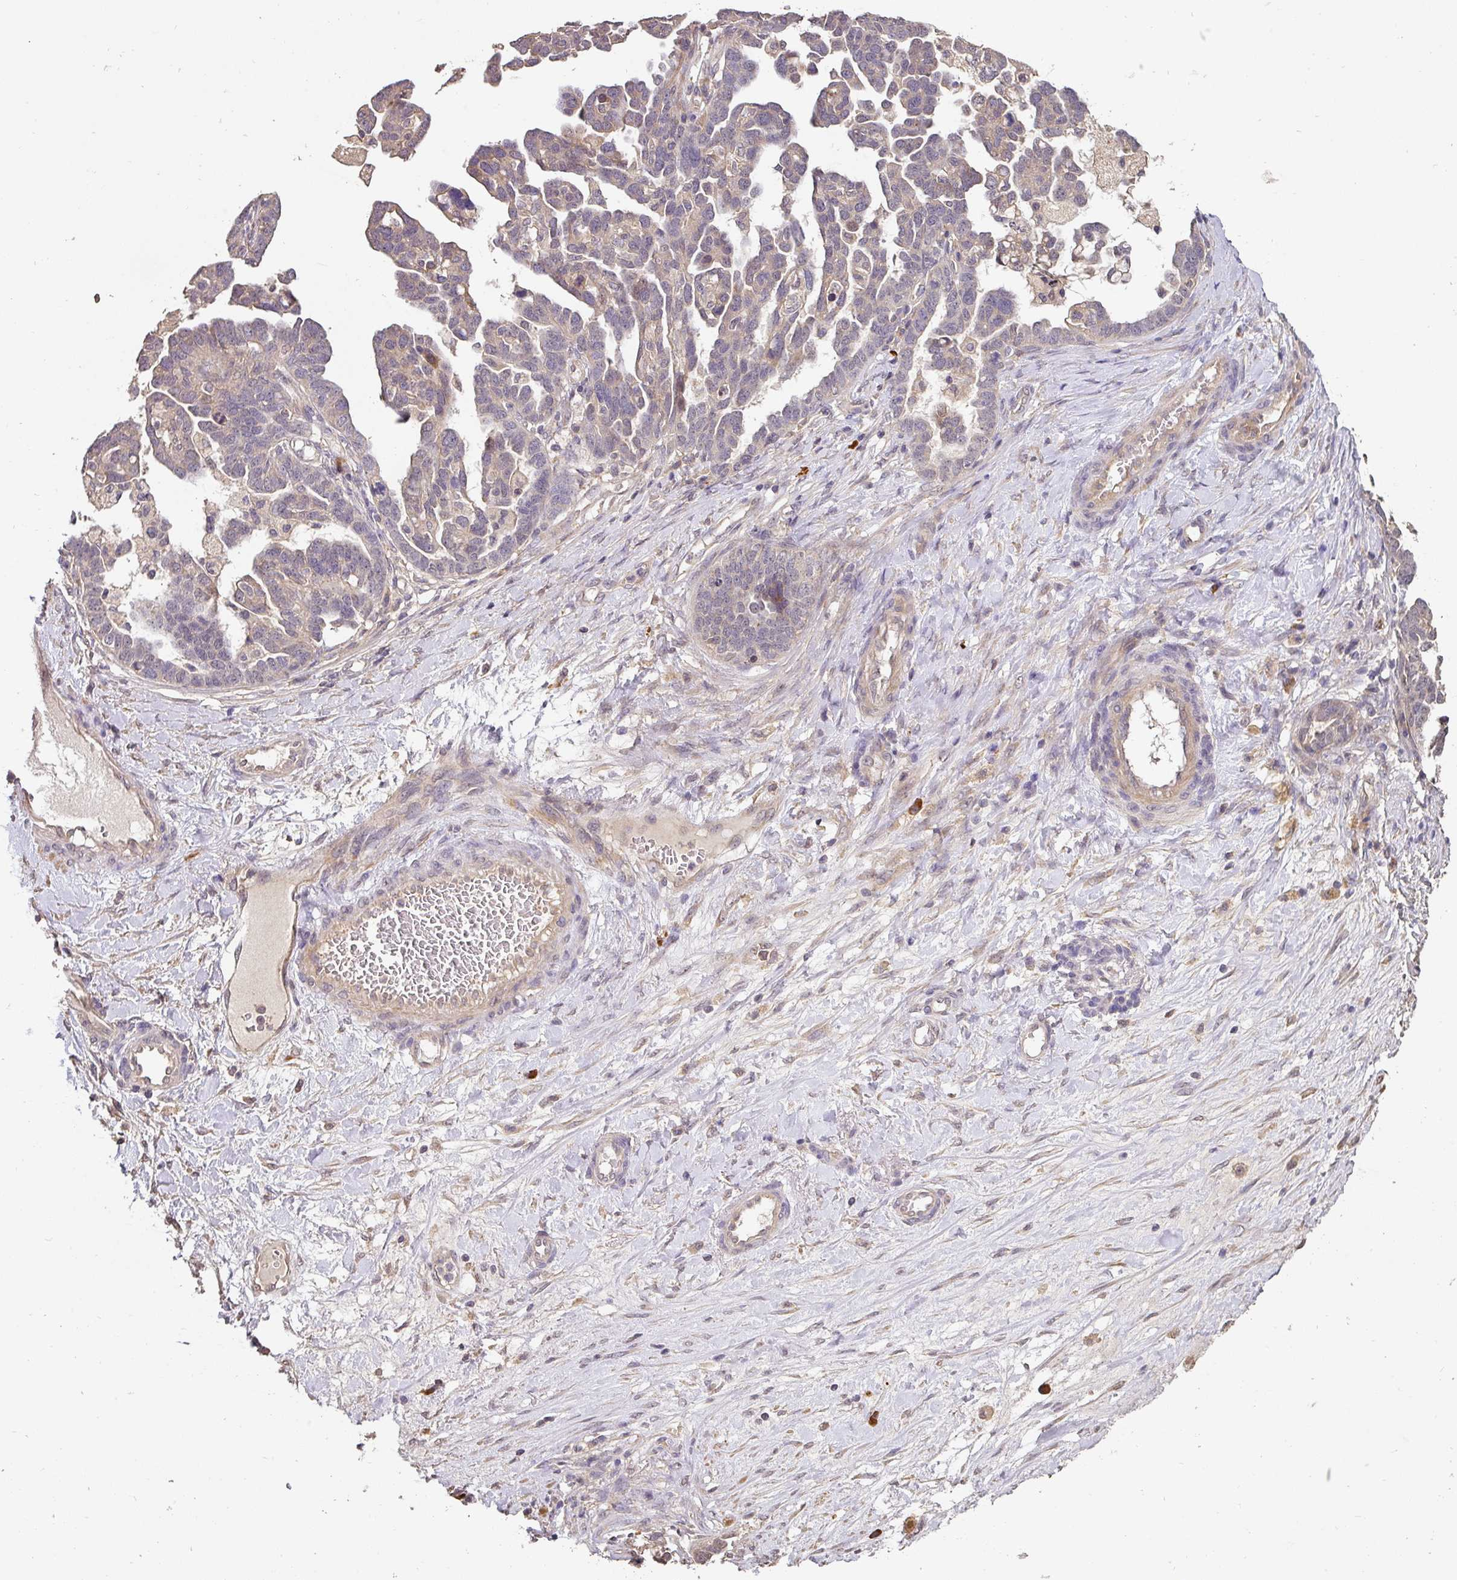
{"staining": {"intensity": "negative", "quantity": "none", "location": "none"}, "tissue": "ovarian cancer", "cell_type": "Tumor cells", "image_type": "cancer", "snomed": [{"axis": "morphology", "description": "Cystadenocarcinoma, serous, NOS"}, {"axis": "topography", "description": "Ovary"}], "caption": "High power microscopy image of an IHC image of ovarian cancer (serous cystadenocarcinoma), revealing no significant positivity in tumor cells.", "gene": "ACVR2B", "patient": {"sex": "female", "age": 54}}